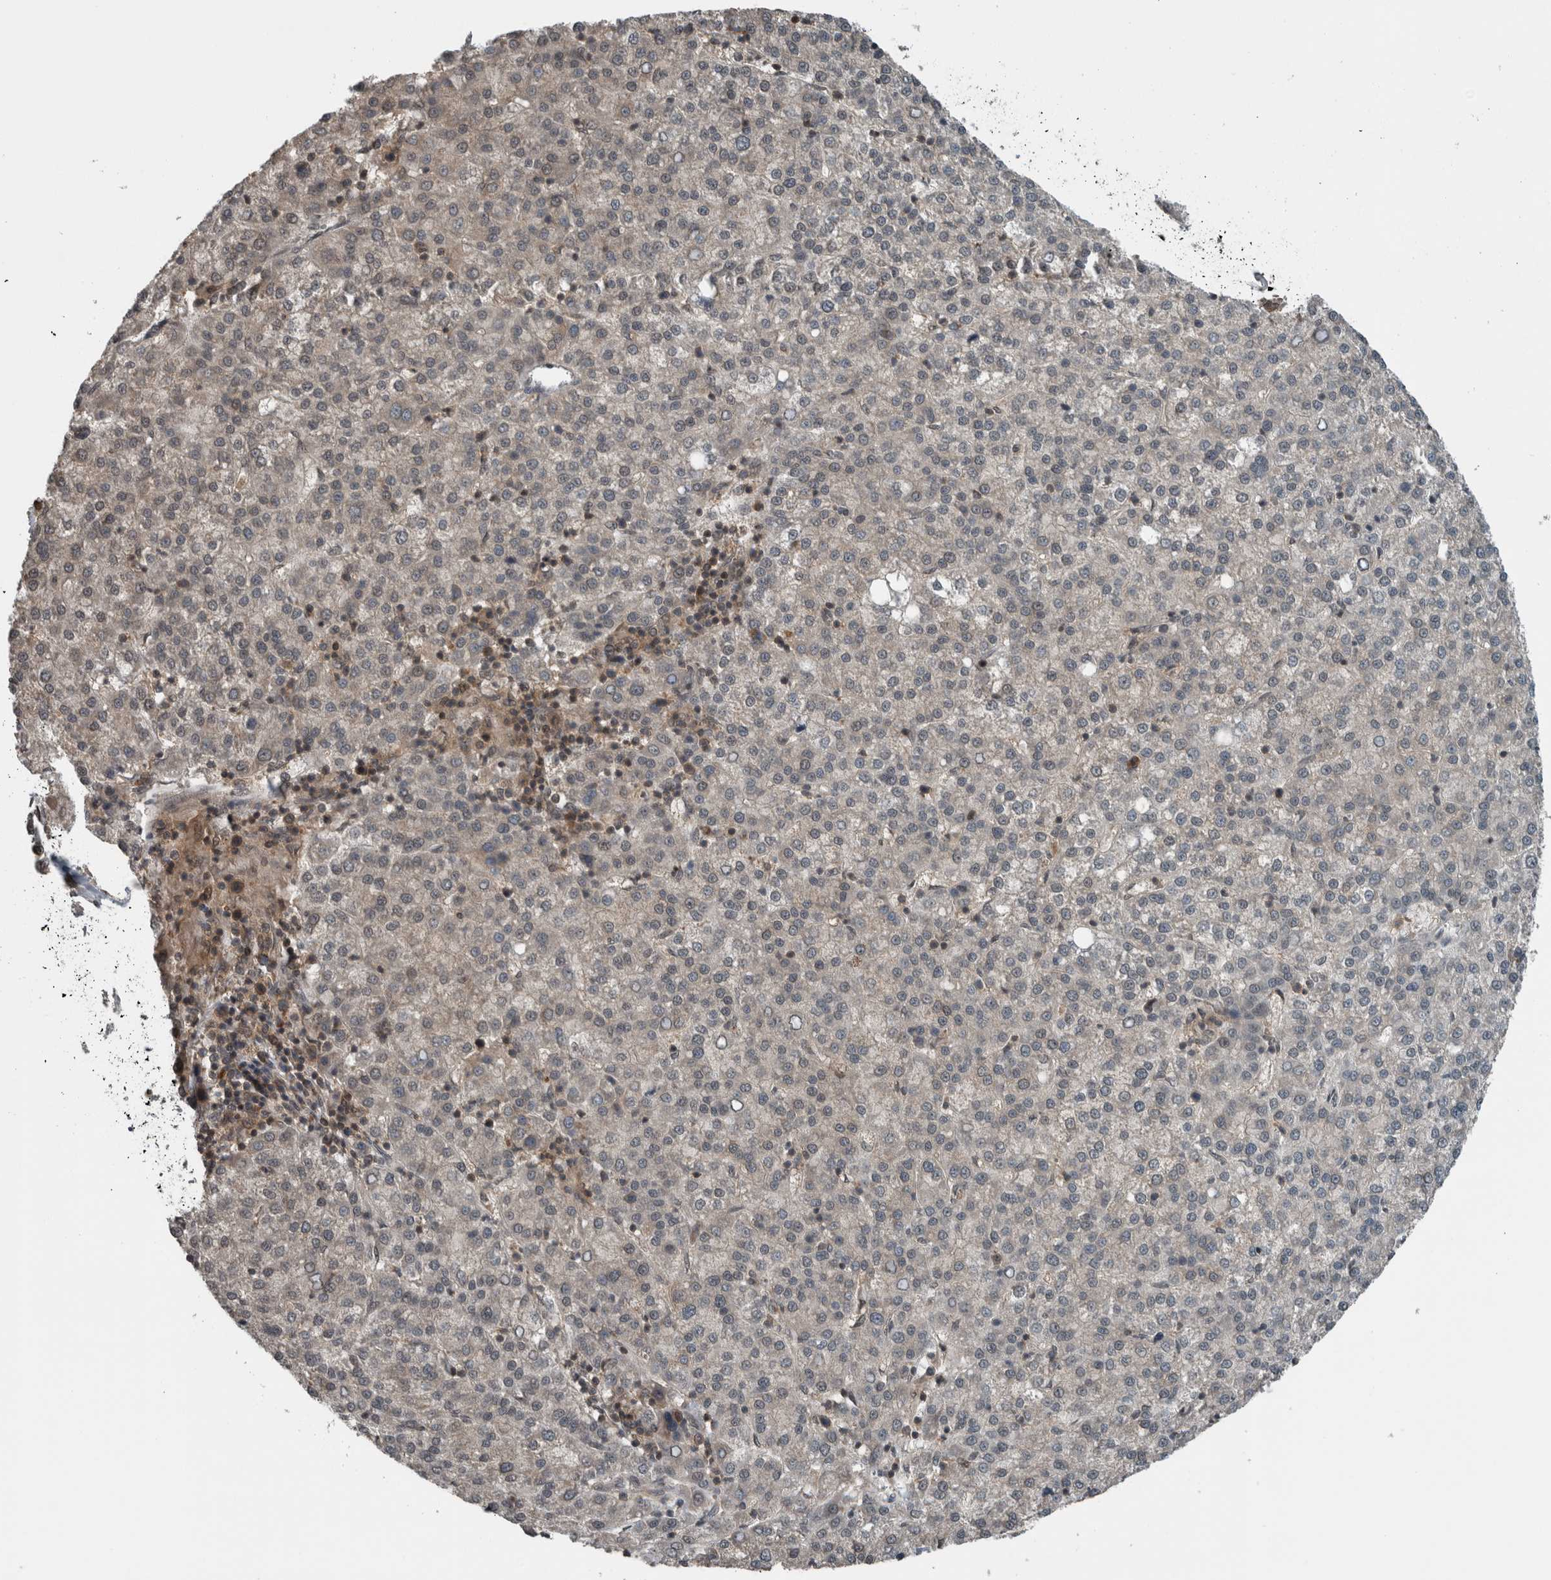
{"staining": {"intensity": "negative", "quantity": "none", "location": "none"}, "tissue": "liver cancer", "cell_type": "Tumor cells", "image_type": "cancer", "snomed": [{"axis": "morphology", "description": "Carcinoma, Hepatocellular, NOS"}, {"axis": "topography", "description": "Liver"}], "caption": "Protein analysis of liver cancer exhibits no significant staining in tumor cells.", "gene": "SPAG7", "patient": {"sex": "female", "age": 58}}